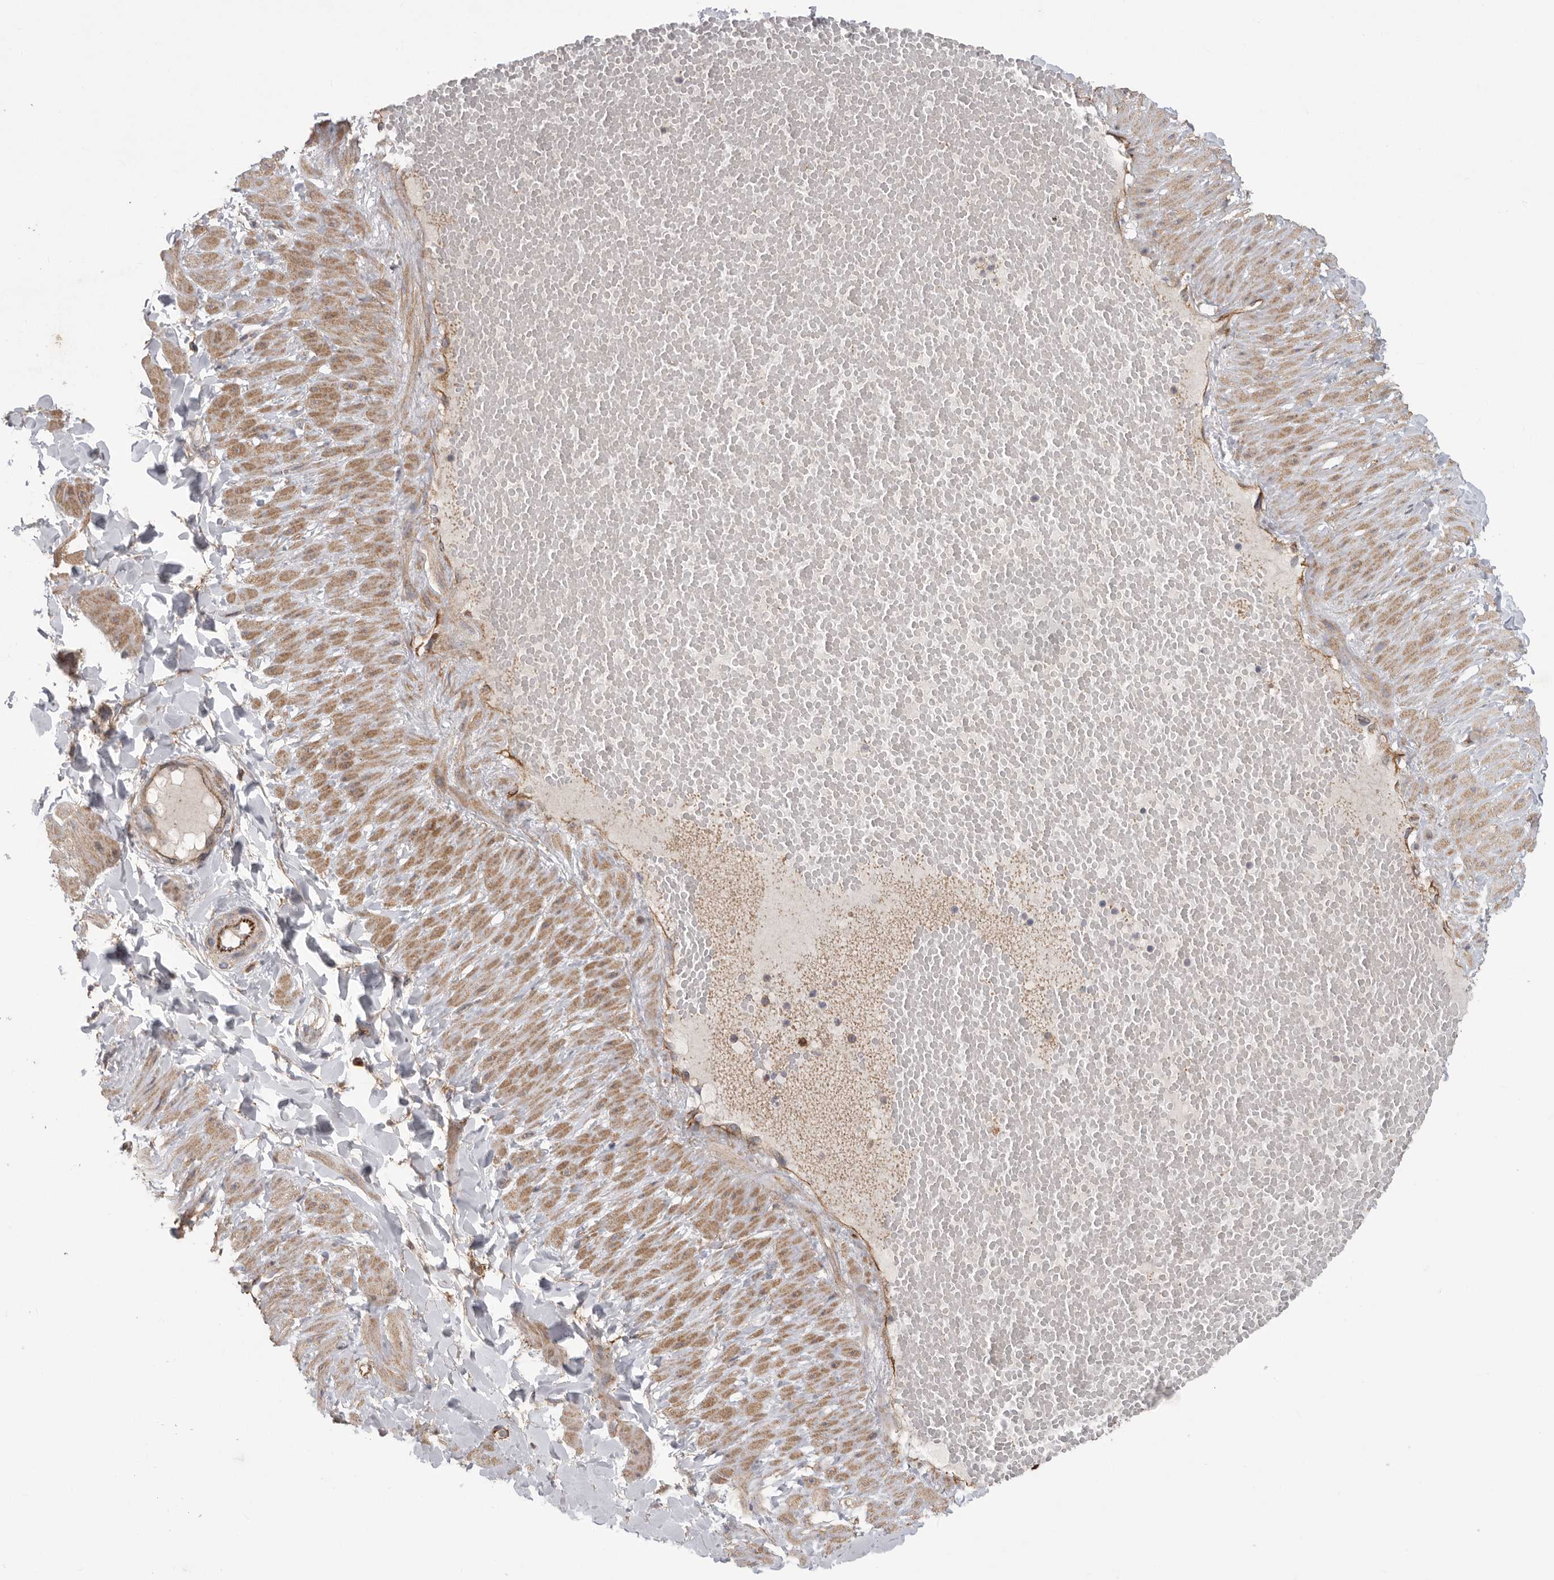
{"staining": {"intensity": "negative", "quantity": "none", "location": "none"}, "tissue": "adipose tissue", "cell_type": "Adipocytes", "image_type": "normal", "snomed": [{"axis": "morphology", "description": "Normal tissue, NOS"}, {"axis": "topography", "description": "Adipose tissue"}, {"axis": "topography", "description": "Vascular tissue"}, {"axis": "topography", "description": "Peripheral nerve tissue"}], "caption": "Micrograph shows no protein staining in adipocytes of benign adipose tissue. (DAB IHC visualized using brightfield microscopy, high magnification).", "gene": "SIGLEC10", "patient": {"sex": "male", "age": 25}}